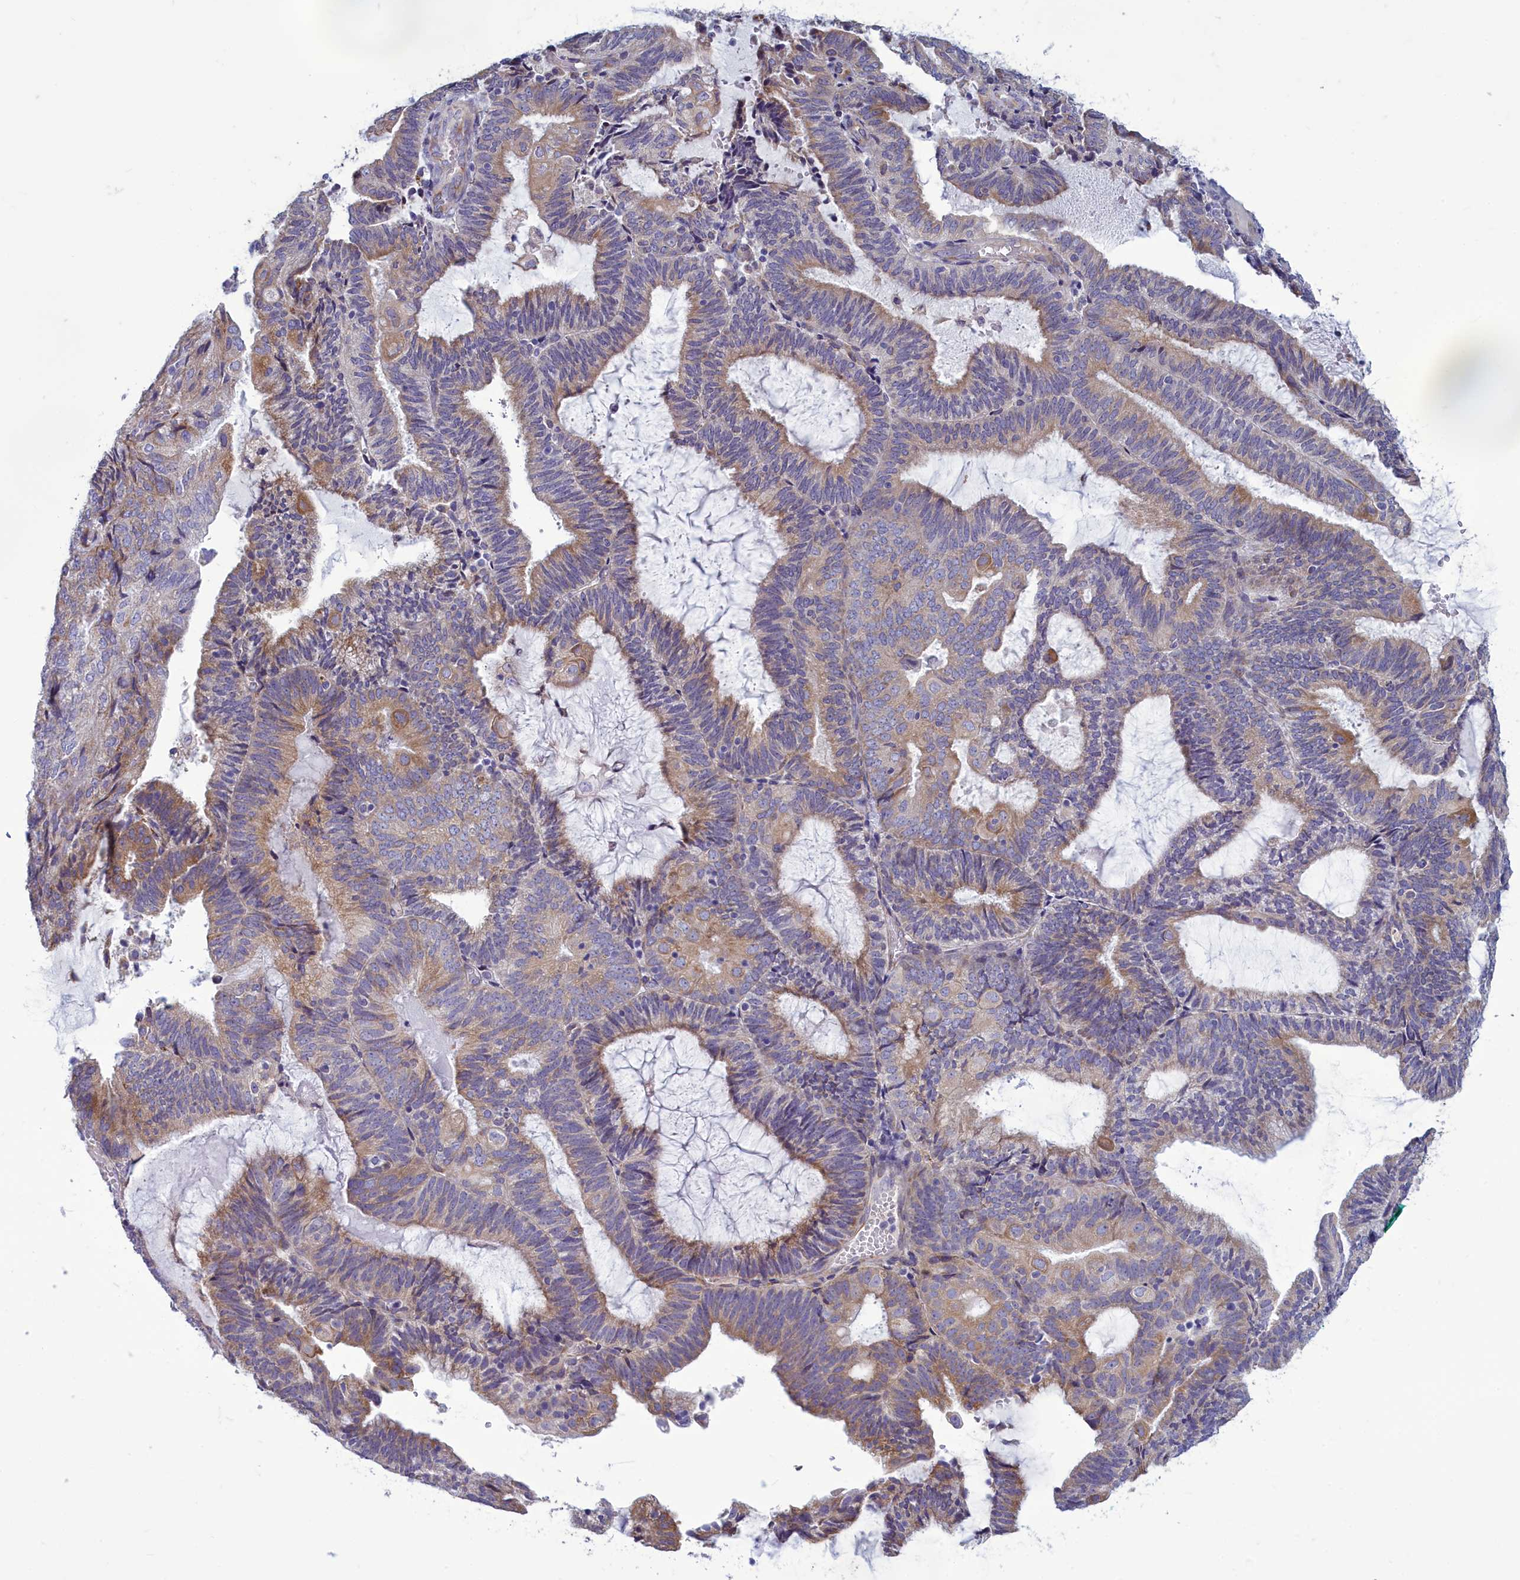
{"staining": {"intensity": "weak", "quantity": "25%-75%", "location": "cytoplasmic/membranous"}, "tissue": "endometrial cancer", "cell_type": "Tumor cells", "image_type": "cancer", "snomed": [{"axis": "morphology", "description": "Adenocarcinoma, NOS"}, {"axis": "topography", "description": "Endometrium"}], "caption": "Immunohistochemical staining of adenocarcinoma (endometrial) displays low levels of weak cytoplasmic/membranous protein expression in about 25%-75% of tumor cells. (DAB (3,3'-diaminobenzidine) IHC with brightfield microscopy, high magnification).", "gene": "CENATAC", "patient": {"sex": "female", "age": 81}}